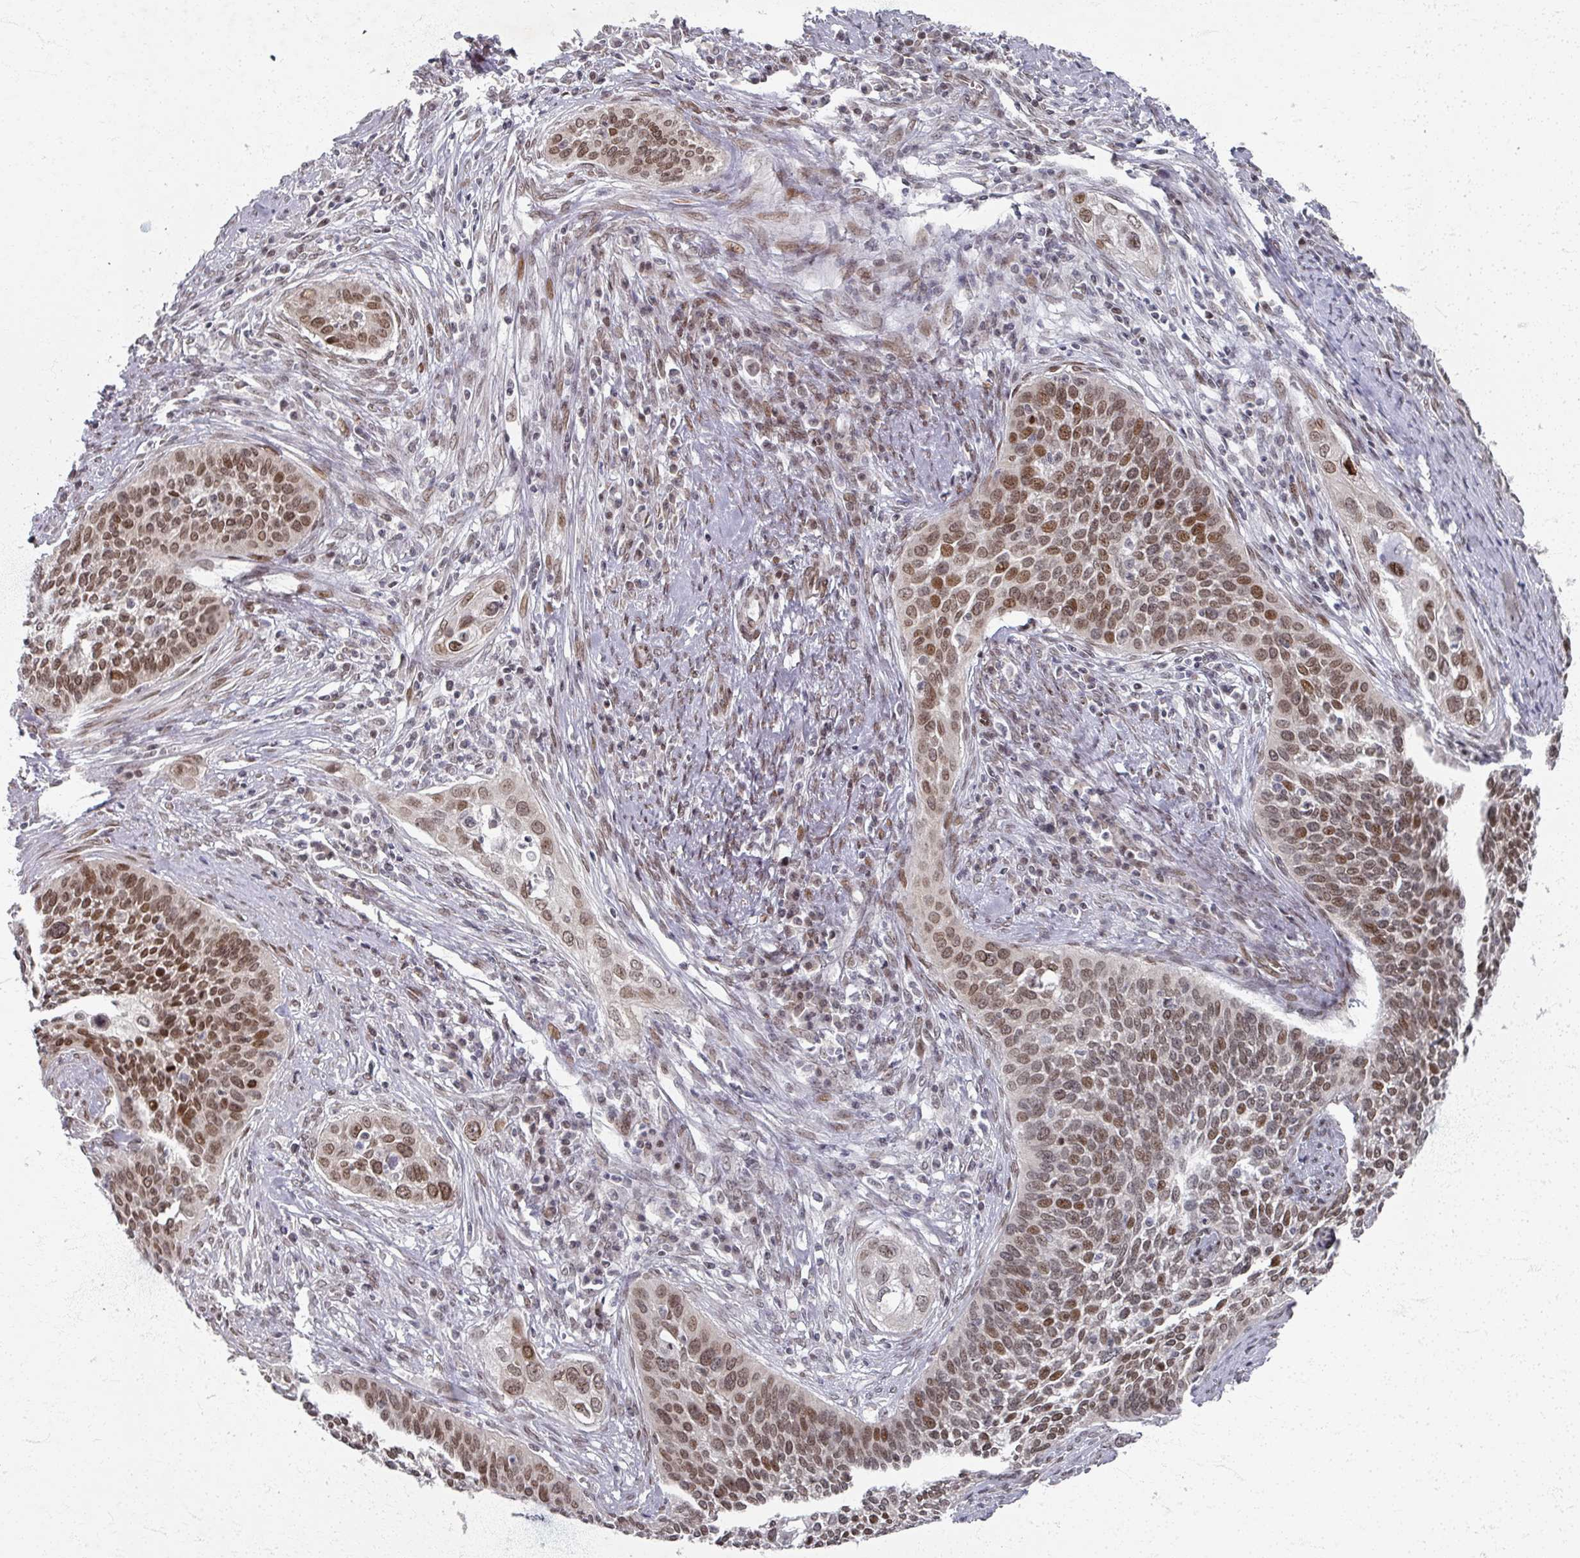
{"staining": {"intensity": "moderate", "quantity": ">75%", "location": "nuclear"}, "tissue": "cervical cancer", "cell_type": "Tumor cells", "image_type": "cancer", "snomed": [{"axis": "morphology", "description": "Squamous cell carcinoma, NOS"}, {"axis": "topography", "description": "Cervix"}], "caption": "Immunohistochemical staining of human squamous cell carcinoma (cervical) shows medium levels of moderate nuclear staining in about >75% of tumor cells. Nuclei are stained in blue.", "gene": "PSKH1", "patient": {"sex": "female", "age": 34}}